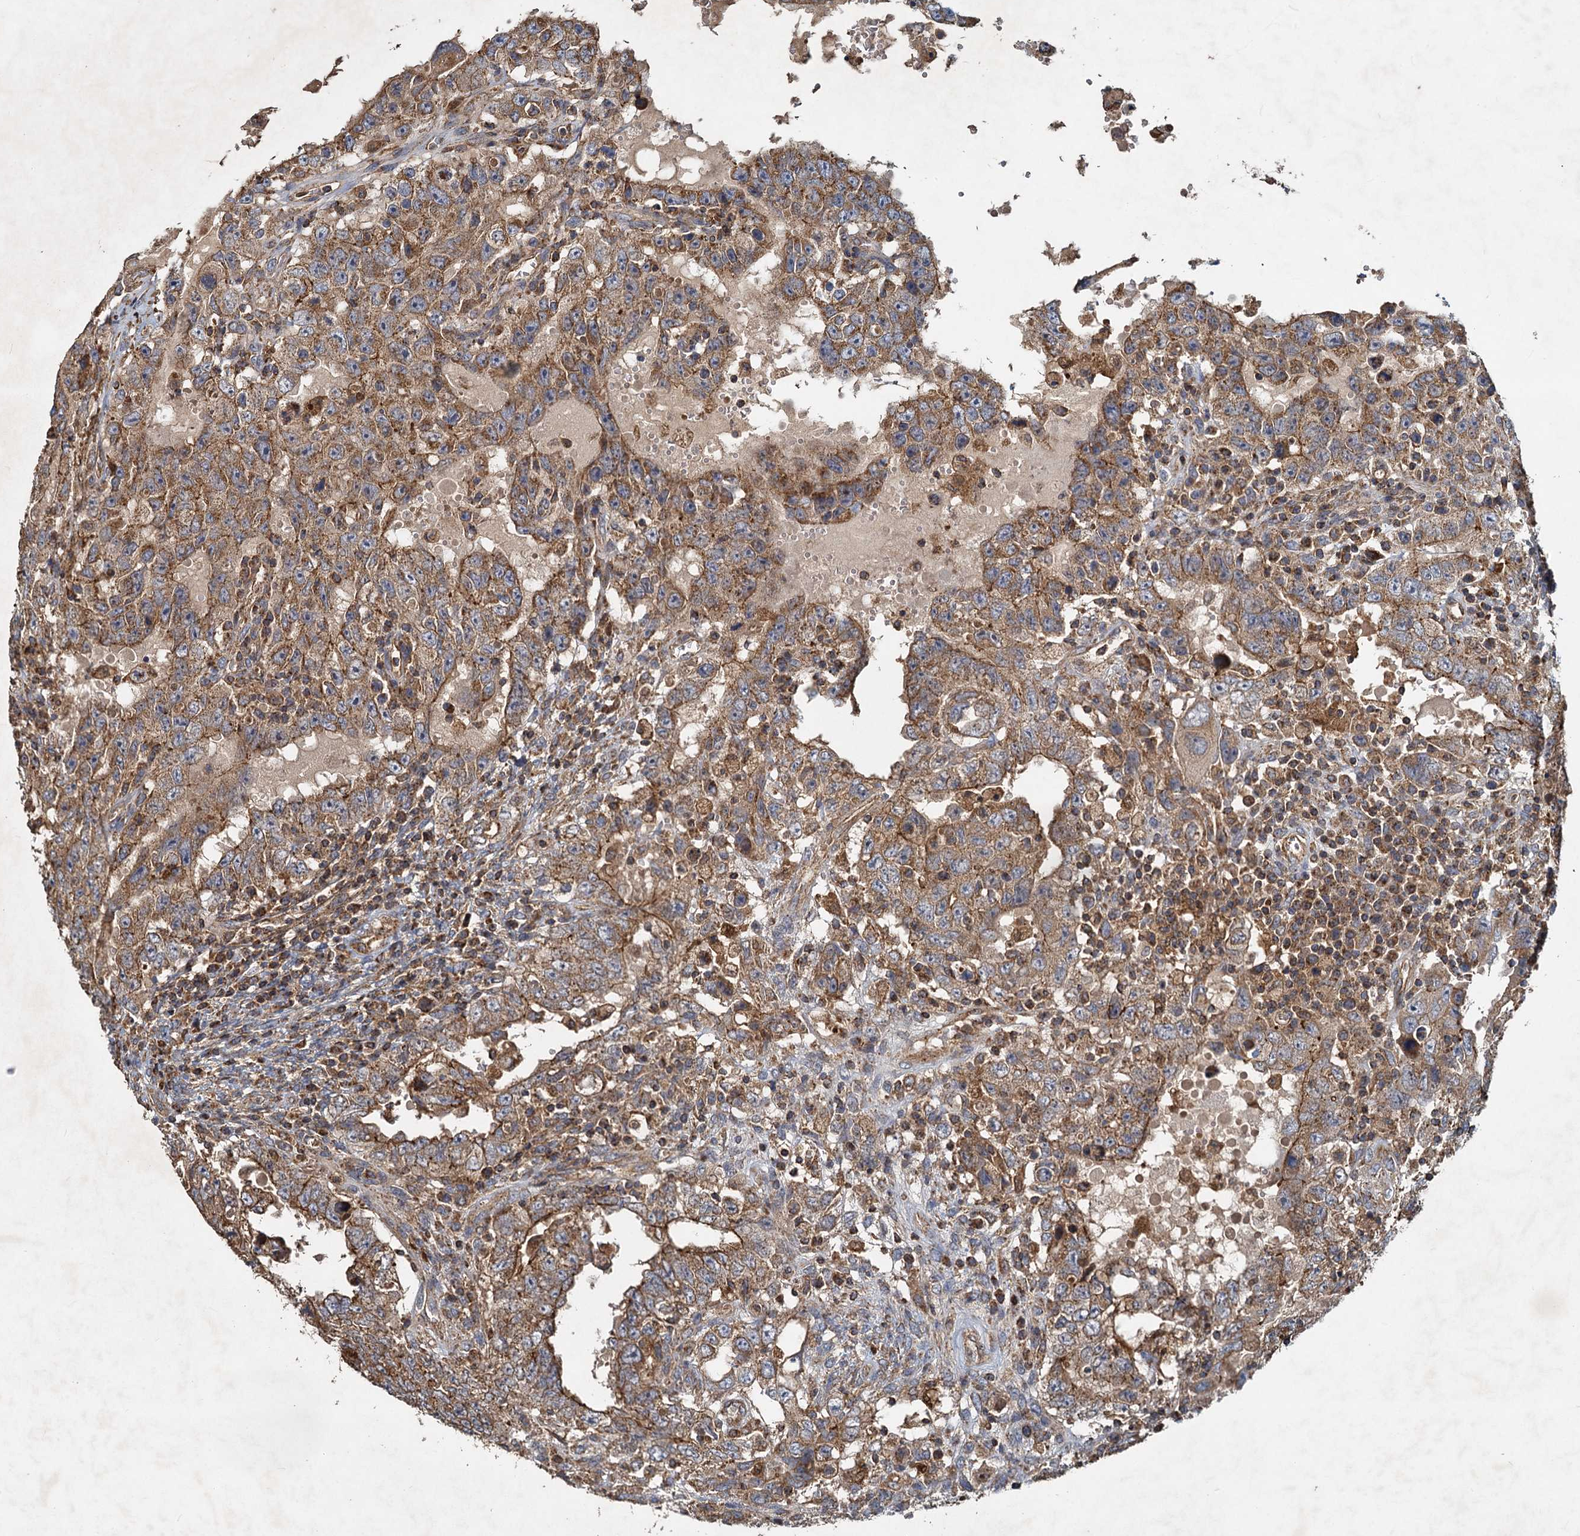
{"staining": {"intensity": "moderate", "quantity": ">75%", "location": "cytoplasmic/membranous"}, "tissue": "testis cancer", "cell_type": "Tumor cells", "image_type": "cancer", "snomed": [{"axis": "morphology", "description": "Carcinoma, Embryonal, NOS"}, {"axis": "topography", "description": "Testis"}], "caption": "An immunohistochemistry photomicrograph of neoplastic tissue is shown. Protein staining in brown highlights moderate cytoplasmic/membranous positivity in testis cancer within tumor cells.", "gene": "SDS", "patient": {"sex": "male", "age": 26}}